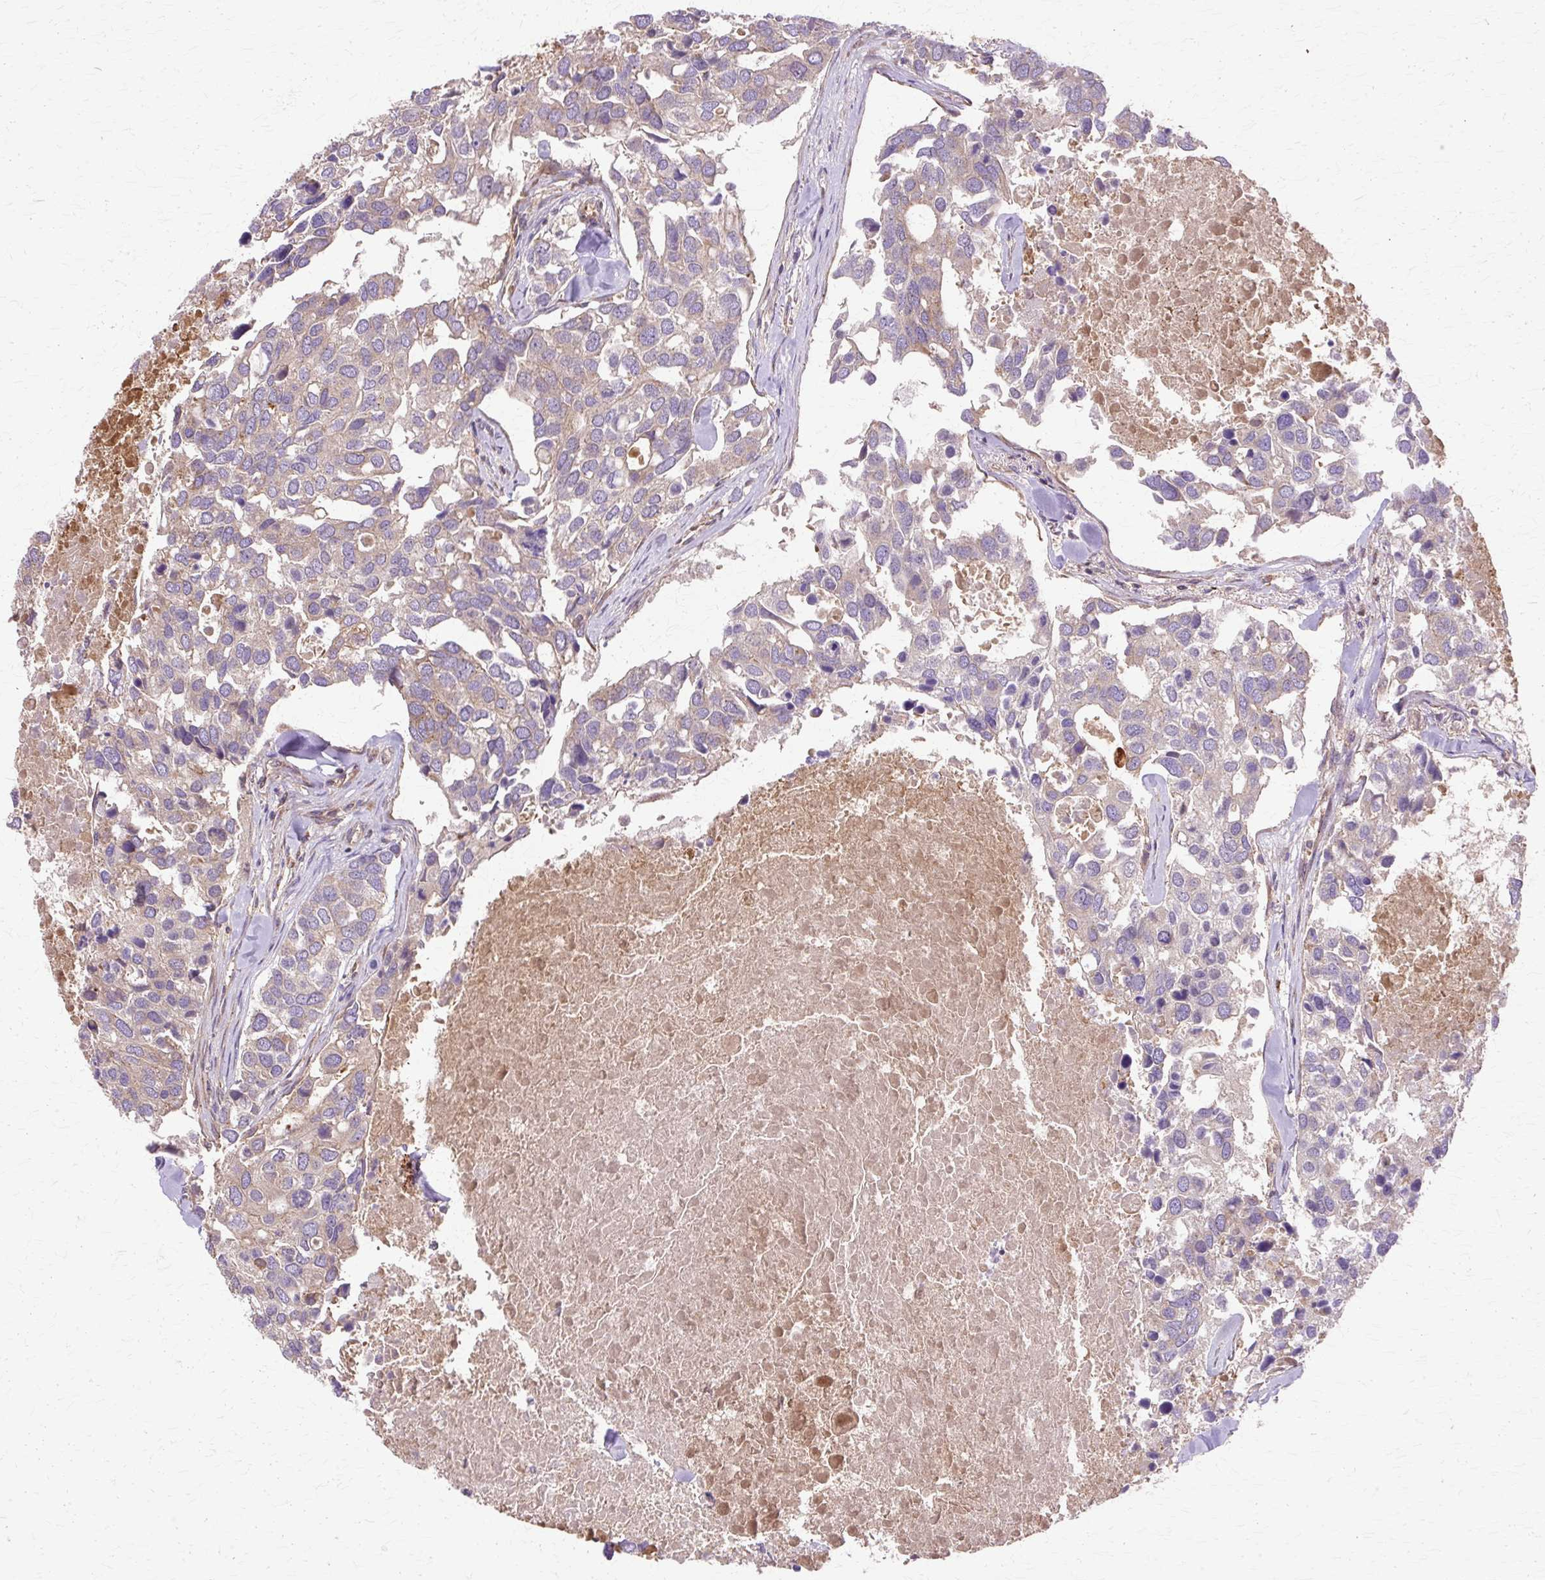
{"staining": {"intensity": "weak", "quantity": "<25%", "location": "cytoplasmic/membranous"}, "tissue": "breast cancer", "cell_type": "Tumor cells", "image_type": "cancer", "snomed": [{"axis": "morphology", "description": "Duct carcinoma"}, {"axis": "topography", "description": "Breast"}], "caption": "The micrograph reveals no significant staining in tumor cells of breast cancer (infiltrating ductal carcinoma).", "gene": "COPB1", "patient": {"sex": "female", "age": 83}}